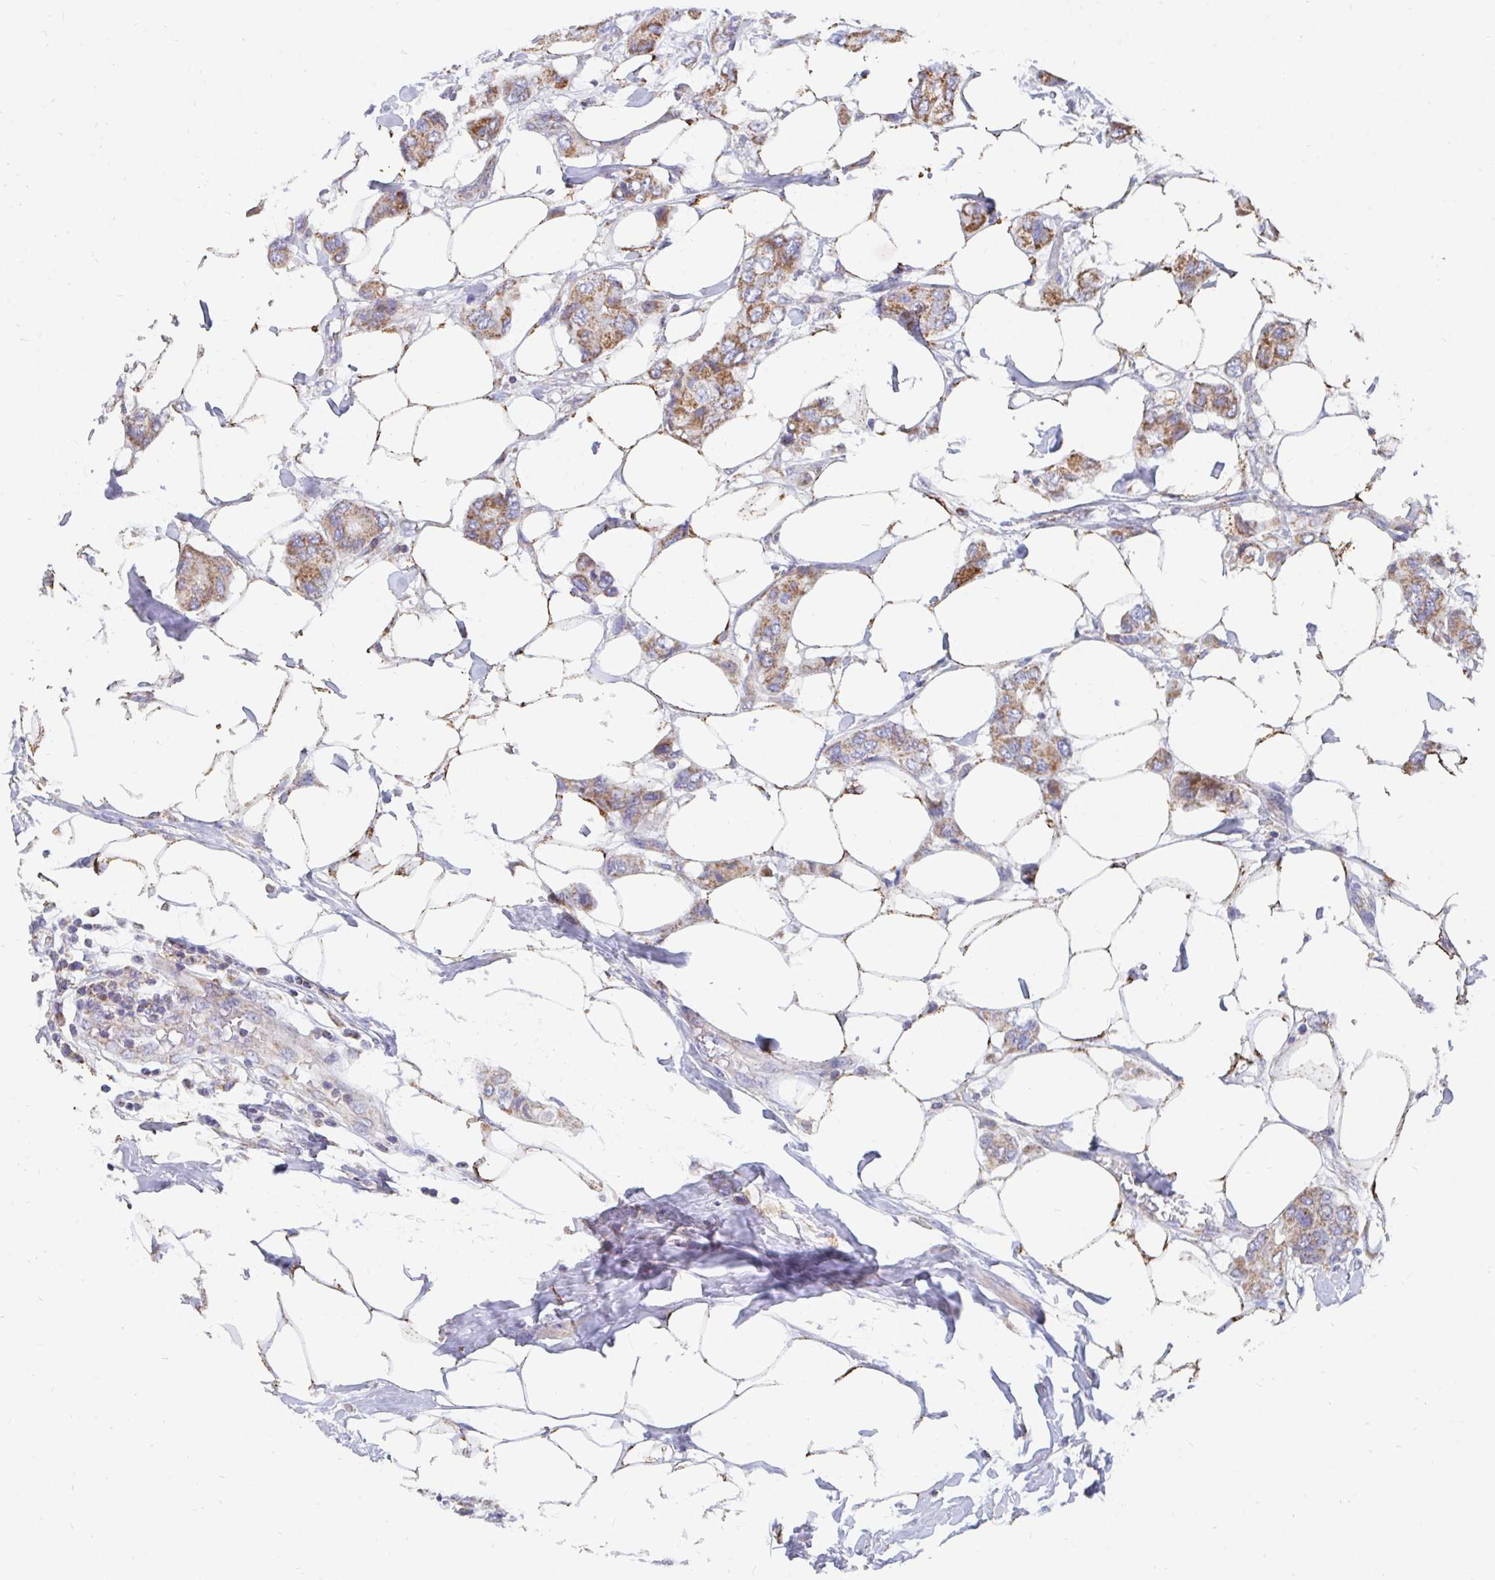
{"staining": {"intensity": "moderate", "quantity": ">75%", "location": "cytoplasmic/membranous"}, "tissue": "breast cancer", "cell_type": "Tumor cells", "image_type": "cancer", "snomed": [{"axis": "morphology", "description": "Lobular carcinoma"}, {"axis": "topography", "description": "Breast"}], "caption": "Human breast lobular carcinoma stained for a protein (brown) shows moderate cytoplasmic/membranous positive expression in about >75% of tumor cells.", "gene": "PC", "patient": {"sex": "female", "age": 51}}